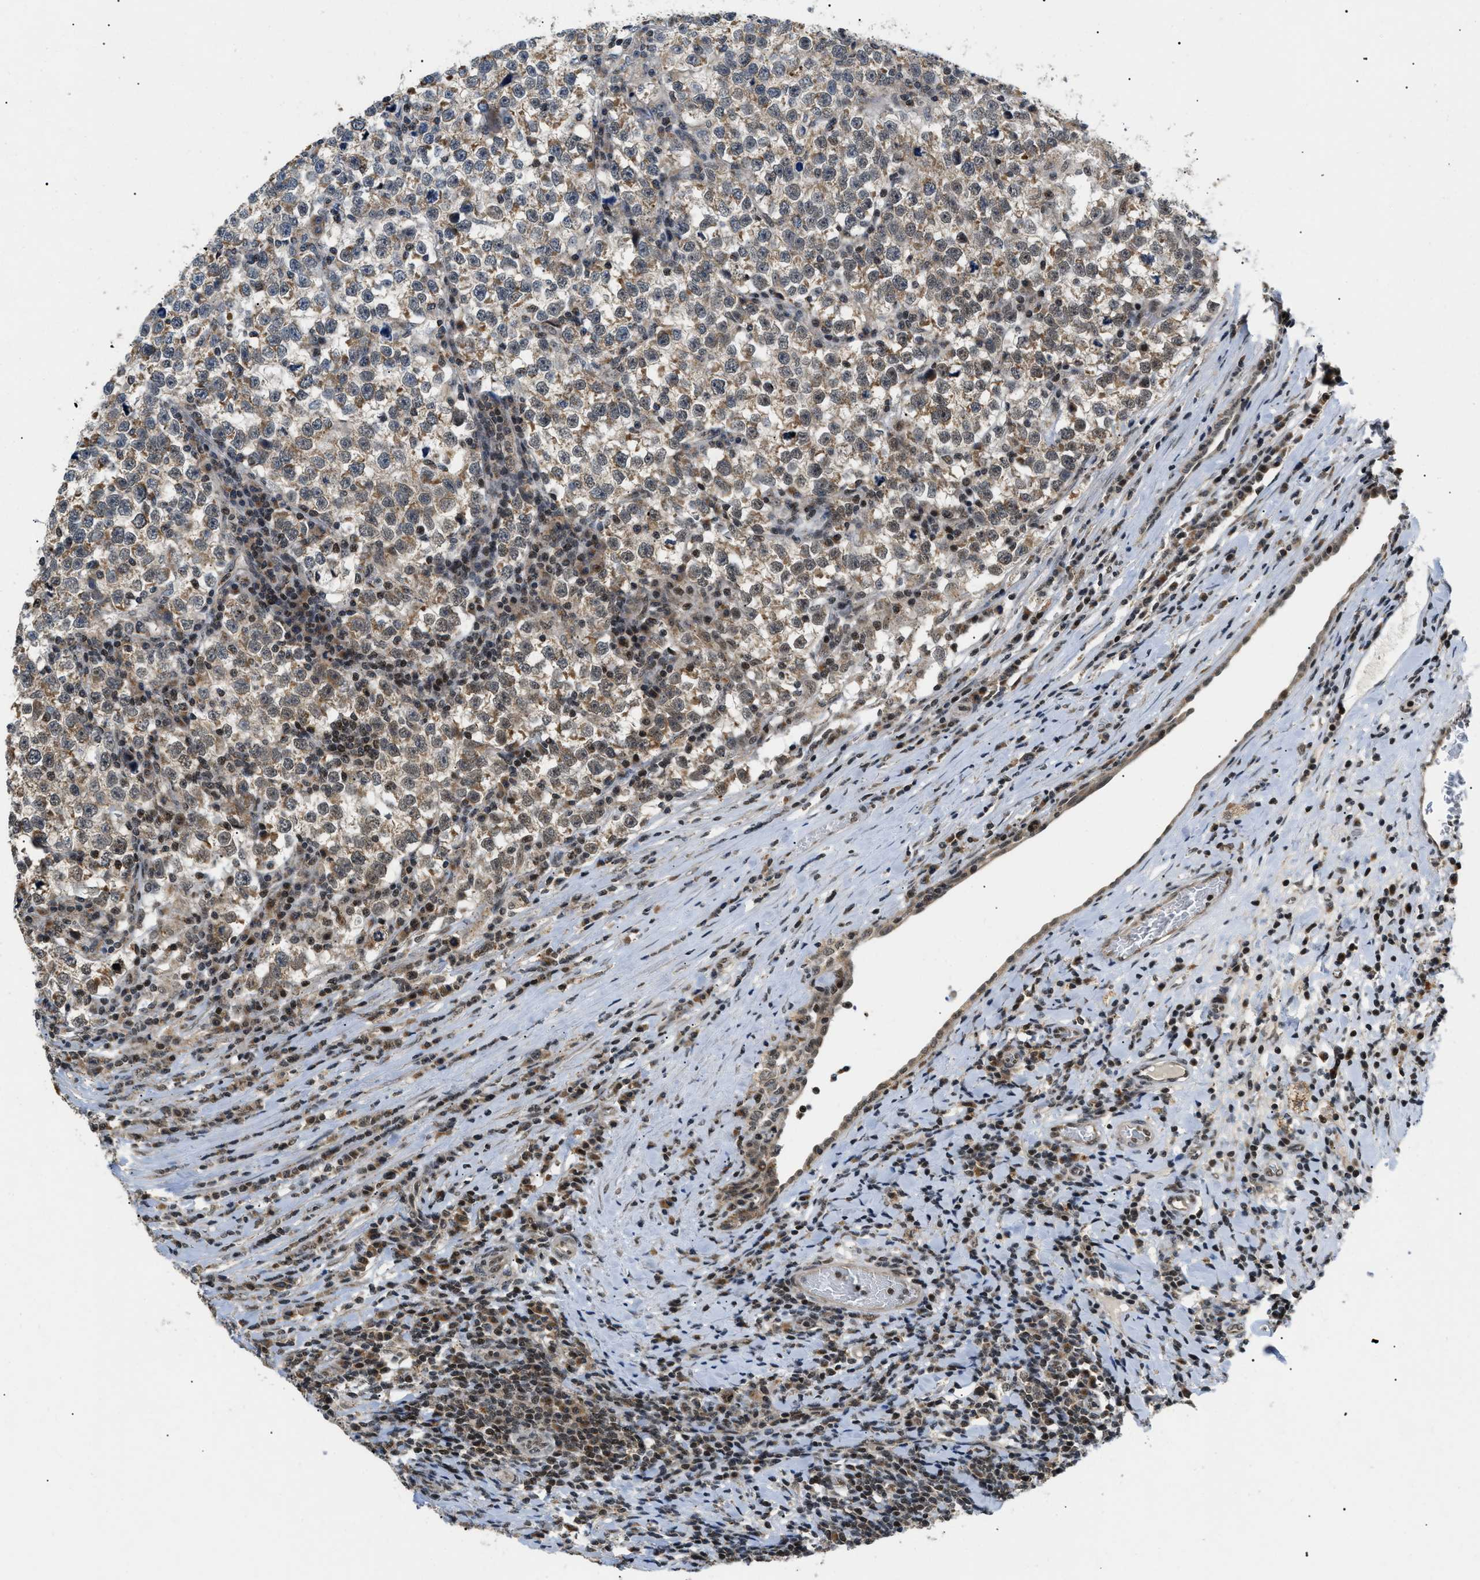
{"staining": {"intensity": "moderate", "quantity": ">75%", "location": "cytoplasmic/membranous"}, "tissue": "testis cancer", "cell_type": "Tumor cells", "image_type": "cancer", "snomed": [{"axis": "morphology", "description": "Normal tissue, NOS"}, {"axis": "morphology", "description": "Seminoma, NOS"}, {"axis": "topography", "description": "Testis"}], "caption": "Immunohistochemistry photomicrograph of testis cancer stained for a protein (brown), which exhibits medium levels of moderate cytoplasmic/membranous positivity in approximately >75% of tumor cells.", "gene": "ZBTB11", "patient": {"sex": "male", "age": 43}}